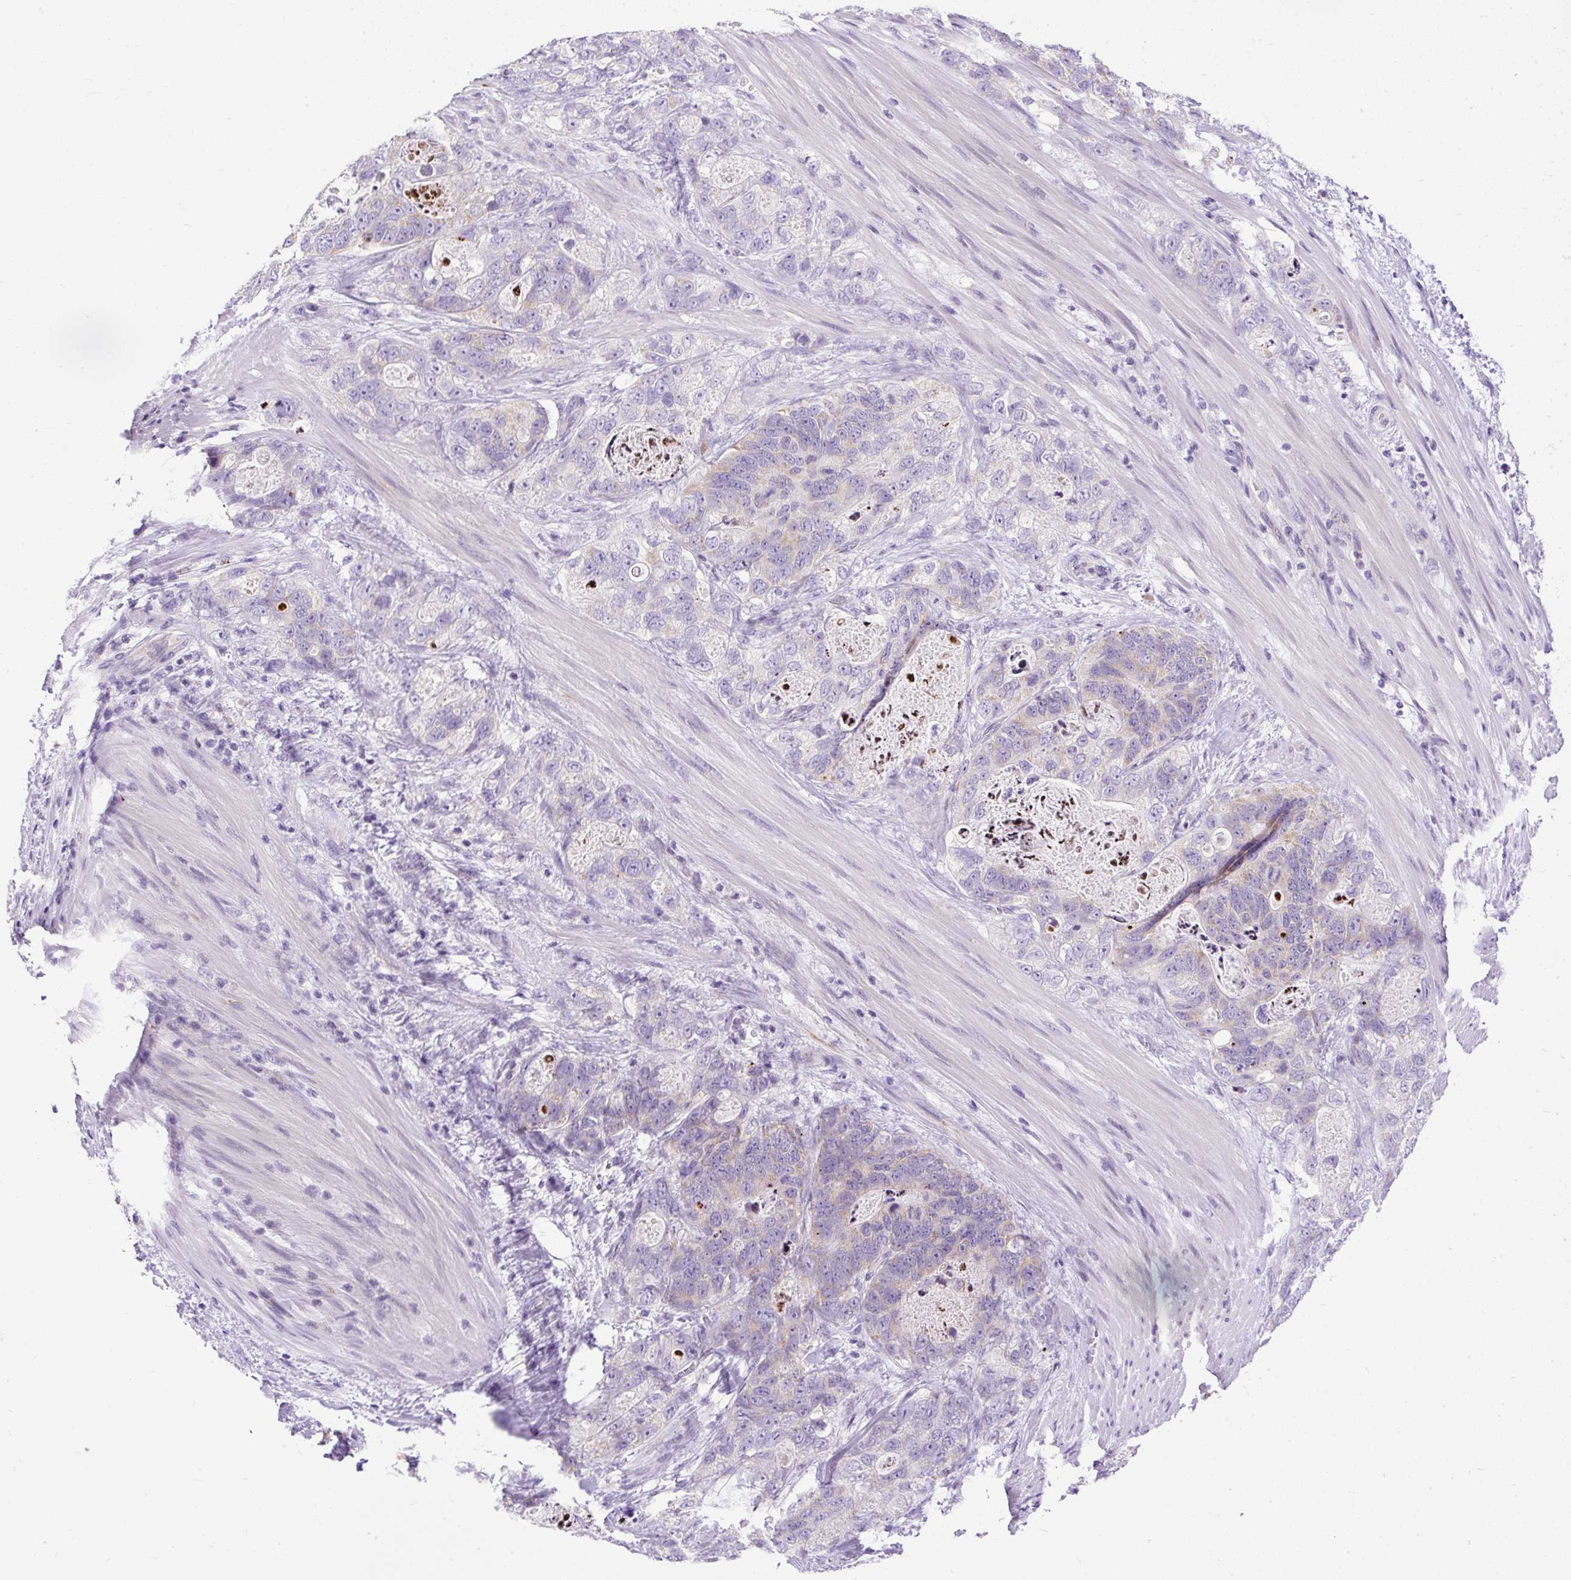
{"staining": {"intensity": "weak", "quantity": "<25%", "location": "cytoplasmic/membranous"}, "tissue": "stomach cancer", "cell_type": "Tumor cells", "image_type": "cancer", "snomed": [{"axis": "morphology", "description": "Normal tissue, NOS"}, {"axis": "morphology", "description": "Adenocarcinoma, NOS"}, {"axis": "topography", "description": "Stomach"}], "caption": "An IHC micrograph of stomach cancer (adenocarcinoma) is shown. There is no staining in tumor cells of stomach cancer (adenocarcinoma).", "gene": "FMC1", "patient": {"sex": "female", "age": 89}}